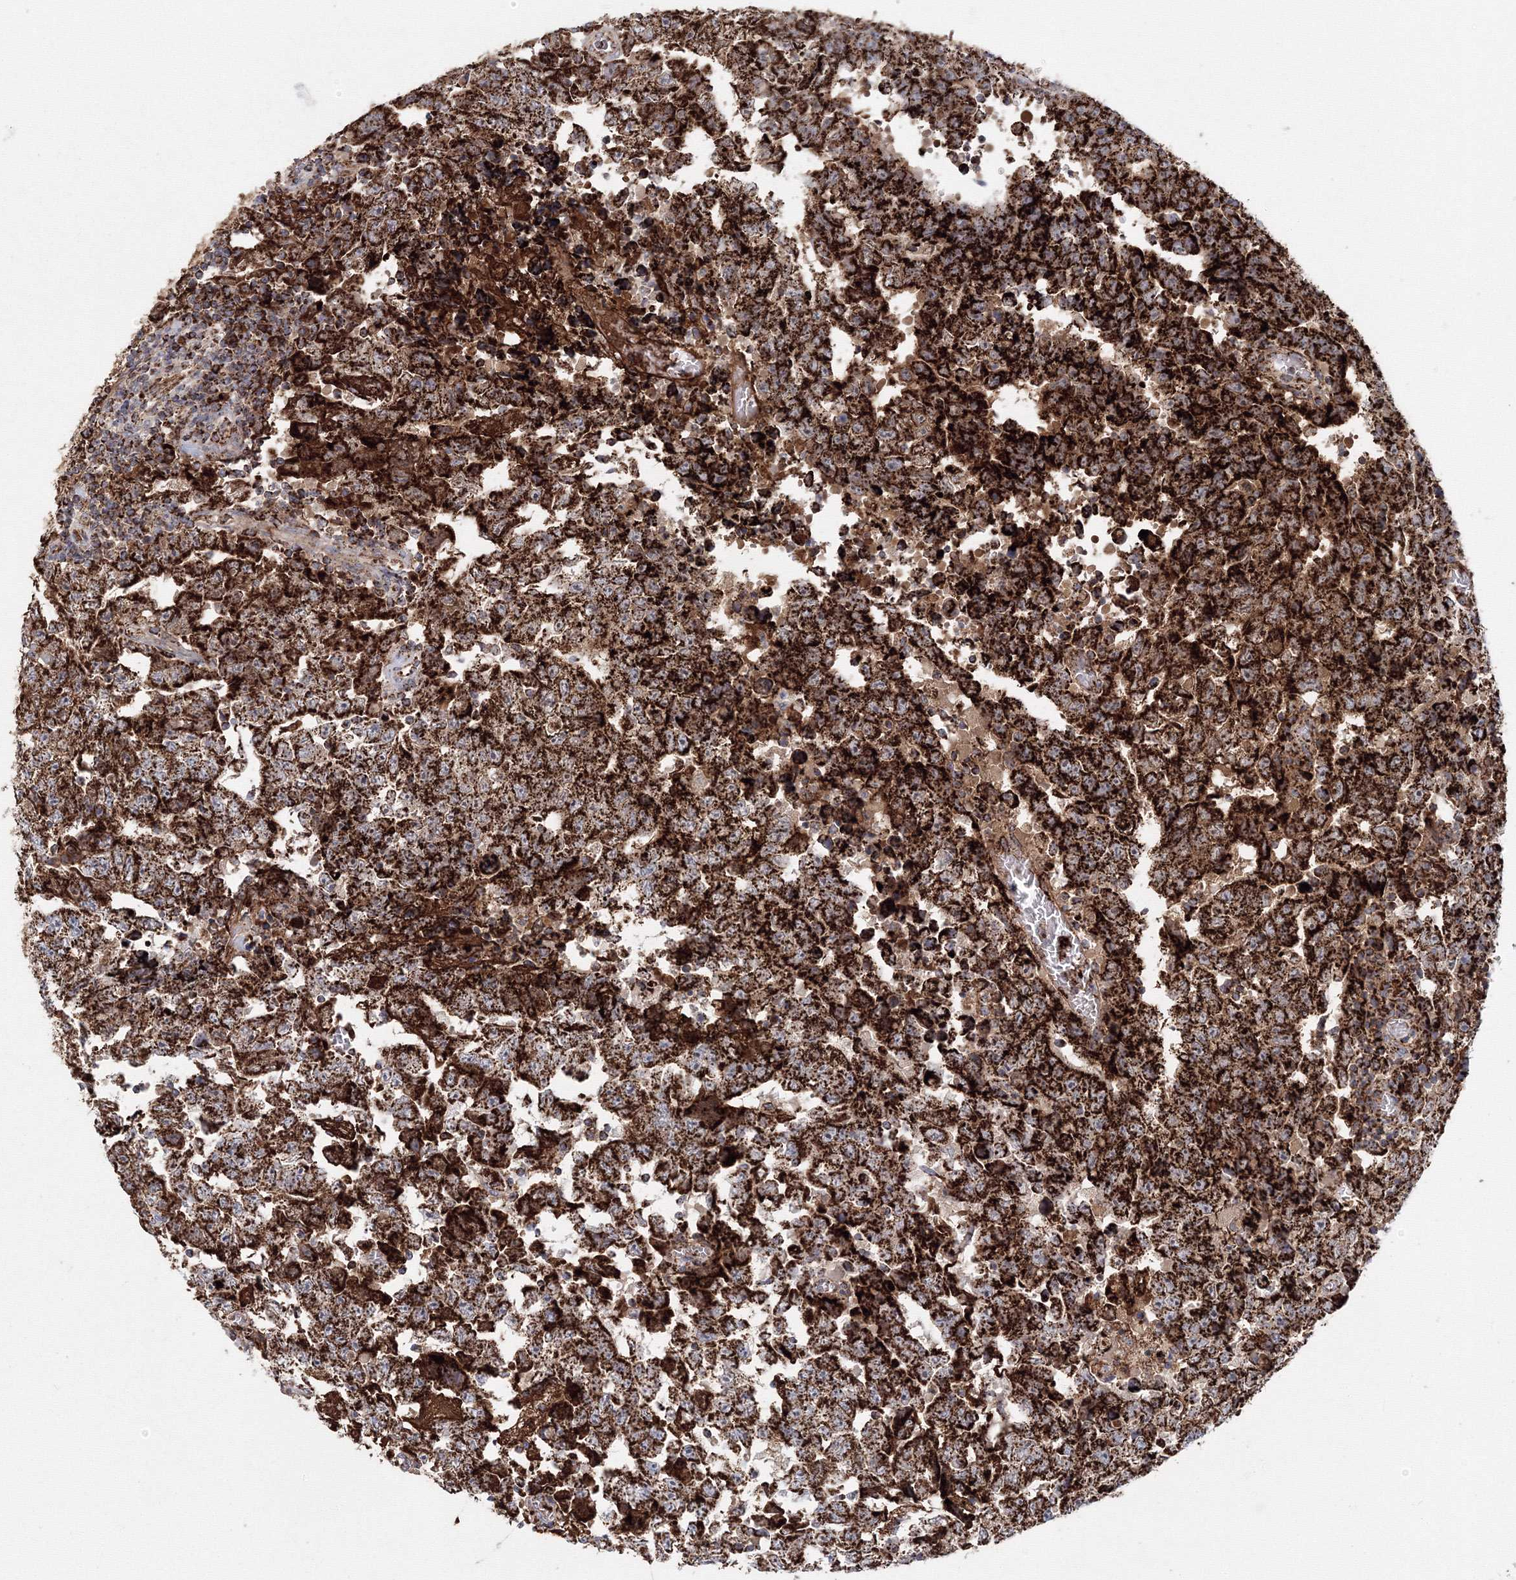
{"staining": {"intensity": "strong", "quantity": ">75%", "location": "cytoplasmic/membranous"}, "tissue": "testis cancer", "cell_type": "Tumor cells", "image_type": "cancer", "snomed": [{"axis": "morphology", "description": "Carcinoma, Embryonal, NOS"}, {"axis": "topography", "description": "Testis"}], "caption": "IHC image of human testis cancer stained for a protein (brown), which demonstrates high levels of strong cytoplasmic/membranous expression in approximately >75% of tumor cells.", "gene": "GRPEL1", "patient": {"sex": "male", "age": 26}}